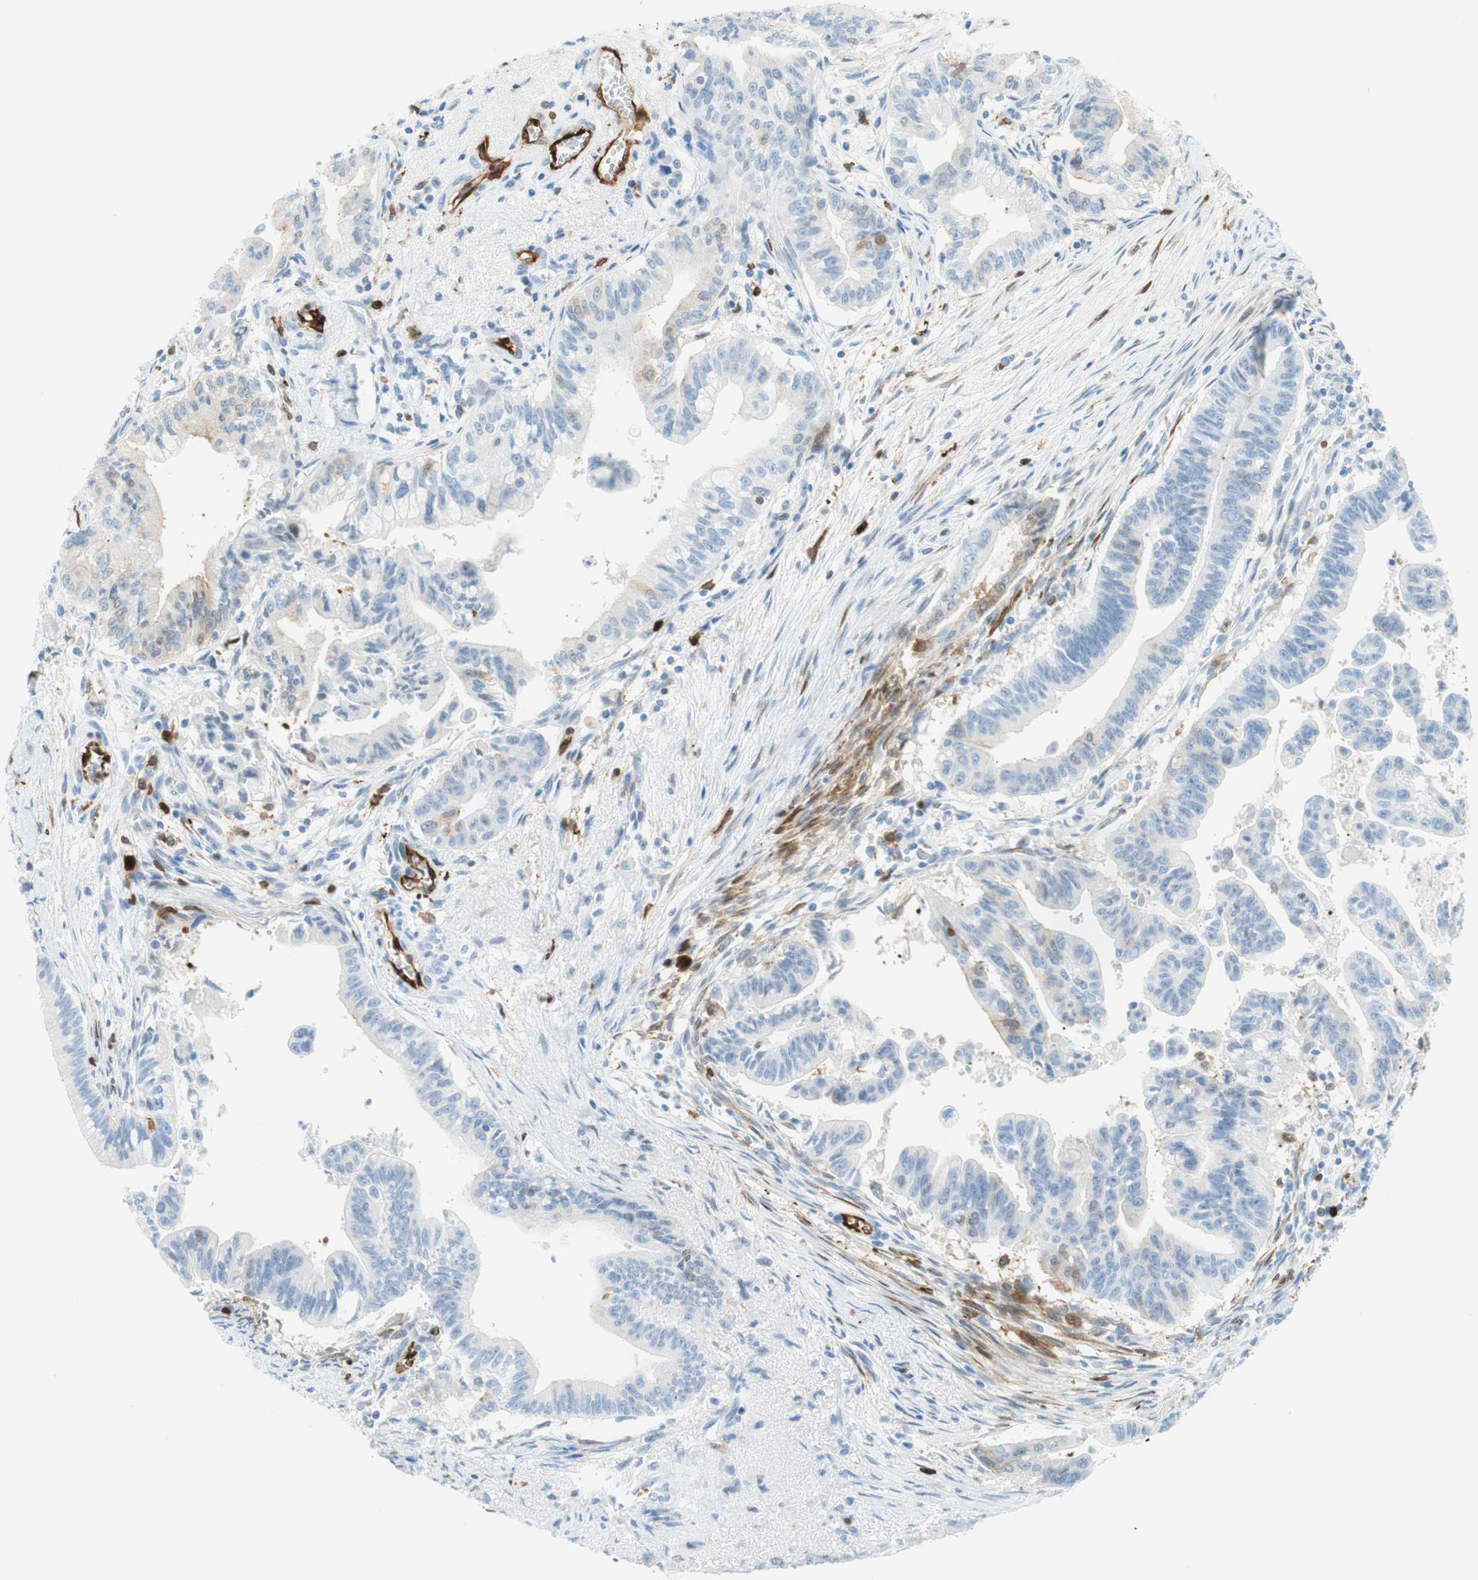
{"staining": {"intensity": "strong", "quantity": "<25%", "location": "cytoplasmic/membranous"}, "tissue": "pancreatic cancer", "cell_type": "Tumor cells", "image_type": "cancer", "snomed": [{"axis": "morphology", "description": "Adenocarcinoma, NOS"}, {"axis": "topography", "description": "Pancreas"}], "caption": "The image shows a brown stain indicating the presence of a protein in the cytoplasmic/membranous of tumor cells in pancreatic adenocarcinoma.", "gene": "STMN1", "patient": {"sex": "male", "age": 70}}